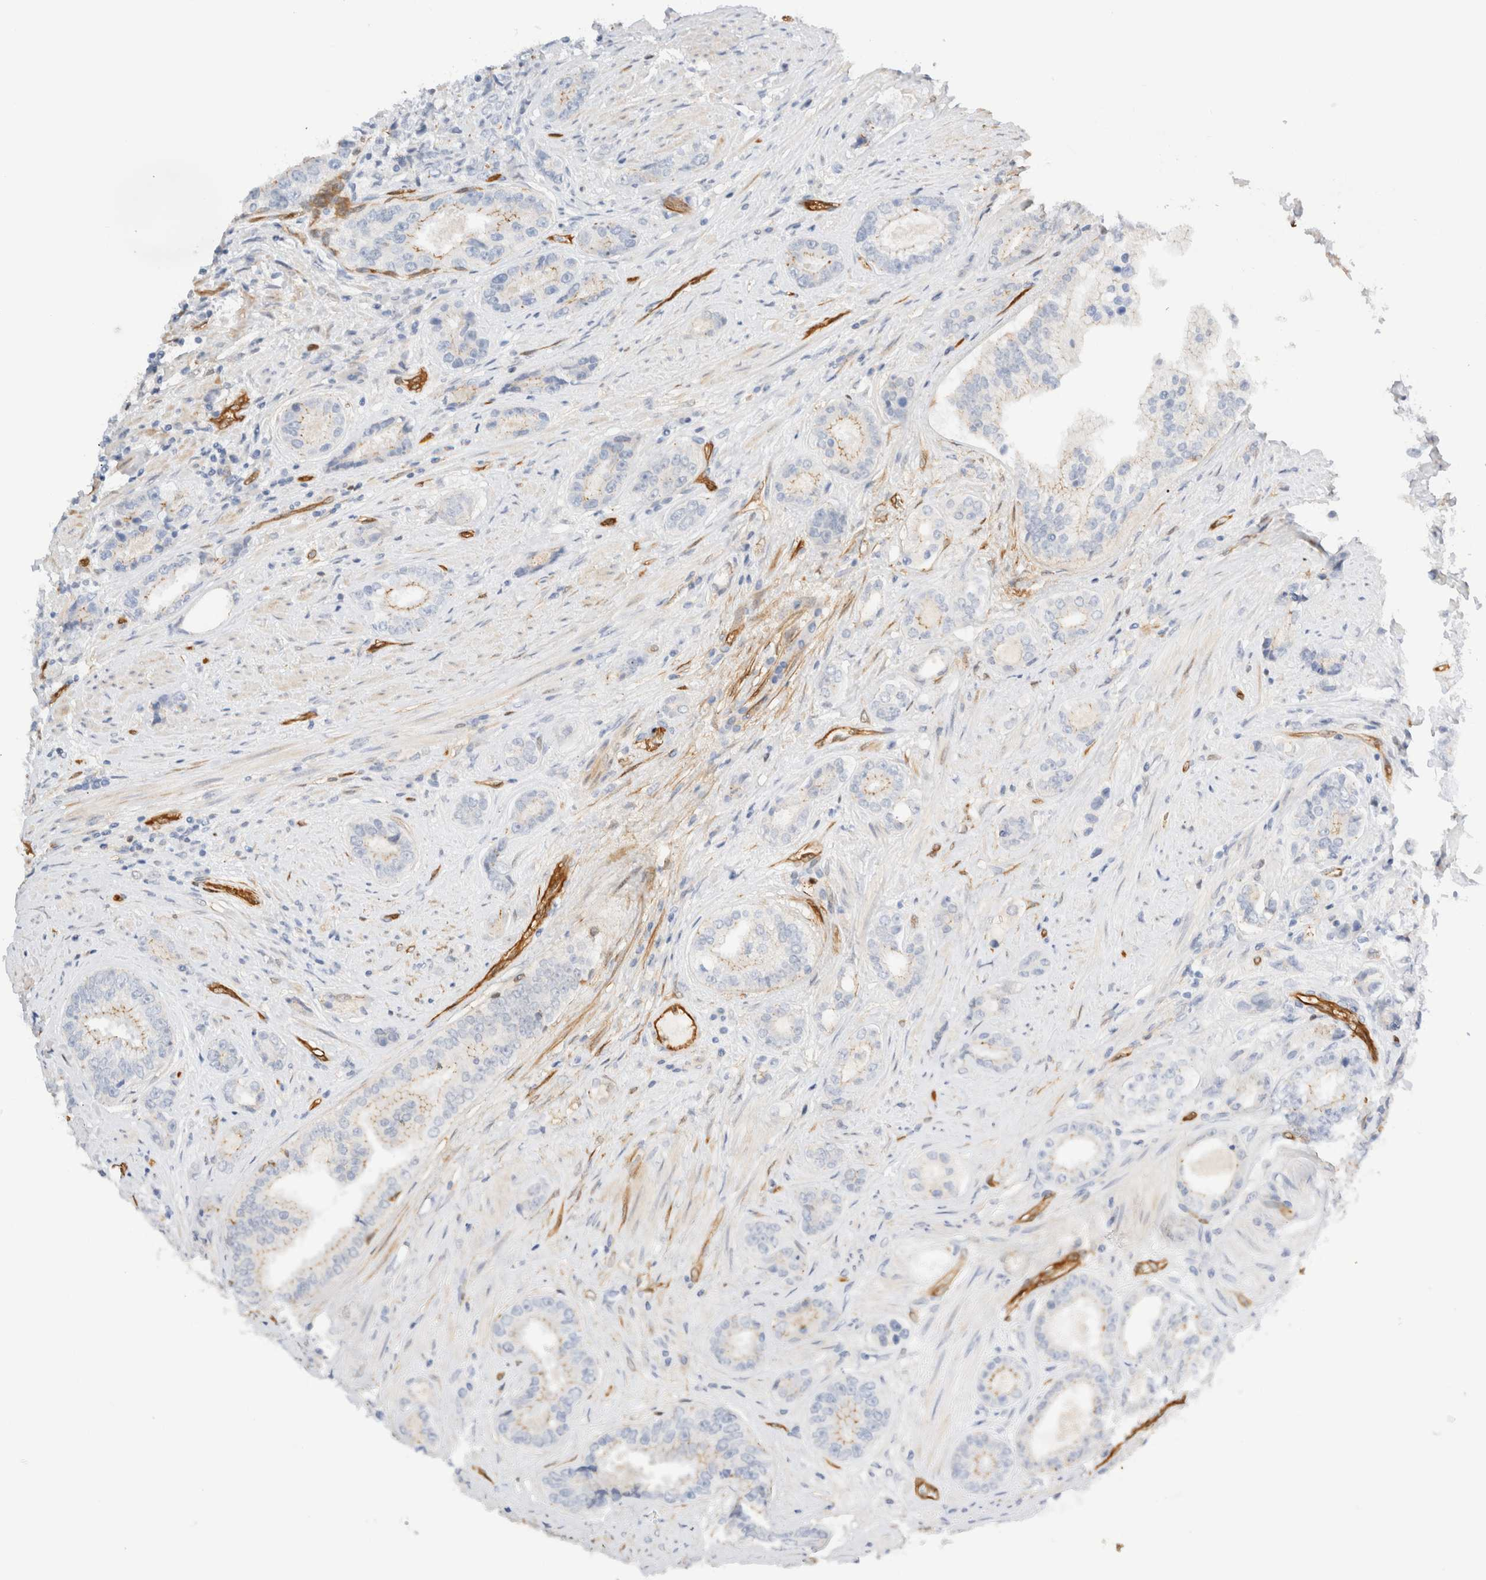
{"staining": {"intensity": "weak", "quantity": "25%-75%", "location": "cytoplasmic/membranous"}, "tissue": "prostate cancer", "cell_type": "Tumor cells", "image_type": "cancer", "snomed": [{"axis": "morphology", "description": "Adenocarcinoma, High grade"}, {"axis": "topography", "description": "Prostate"}], "caption": "Protein analysis of prostate cancer (high-grade adenocarcinoma) tissue shows weak cytoplasmic/membranous expression in about 25%-75% of tumor cells.", "gene": "LMCD1", "patient": {"sex": "male", "age": 61}}